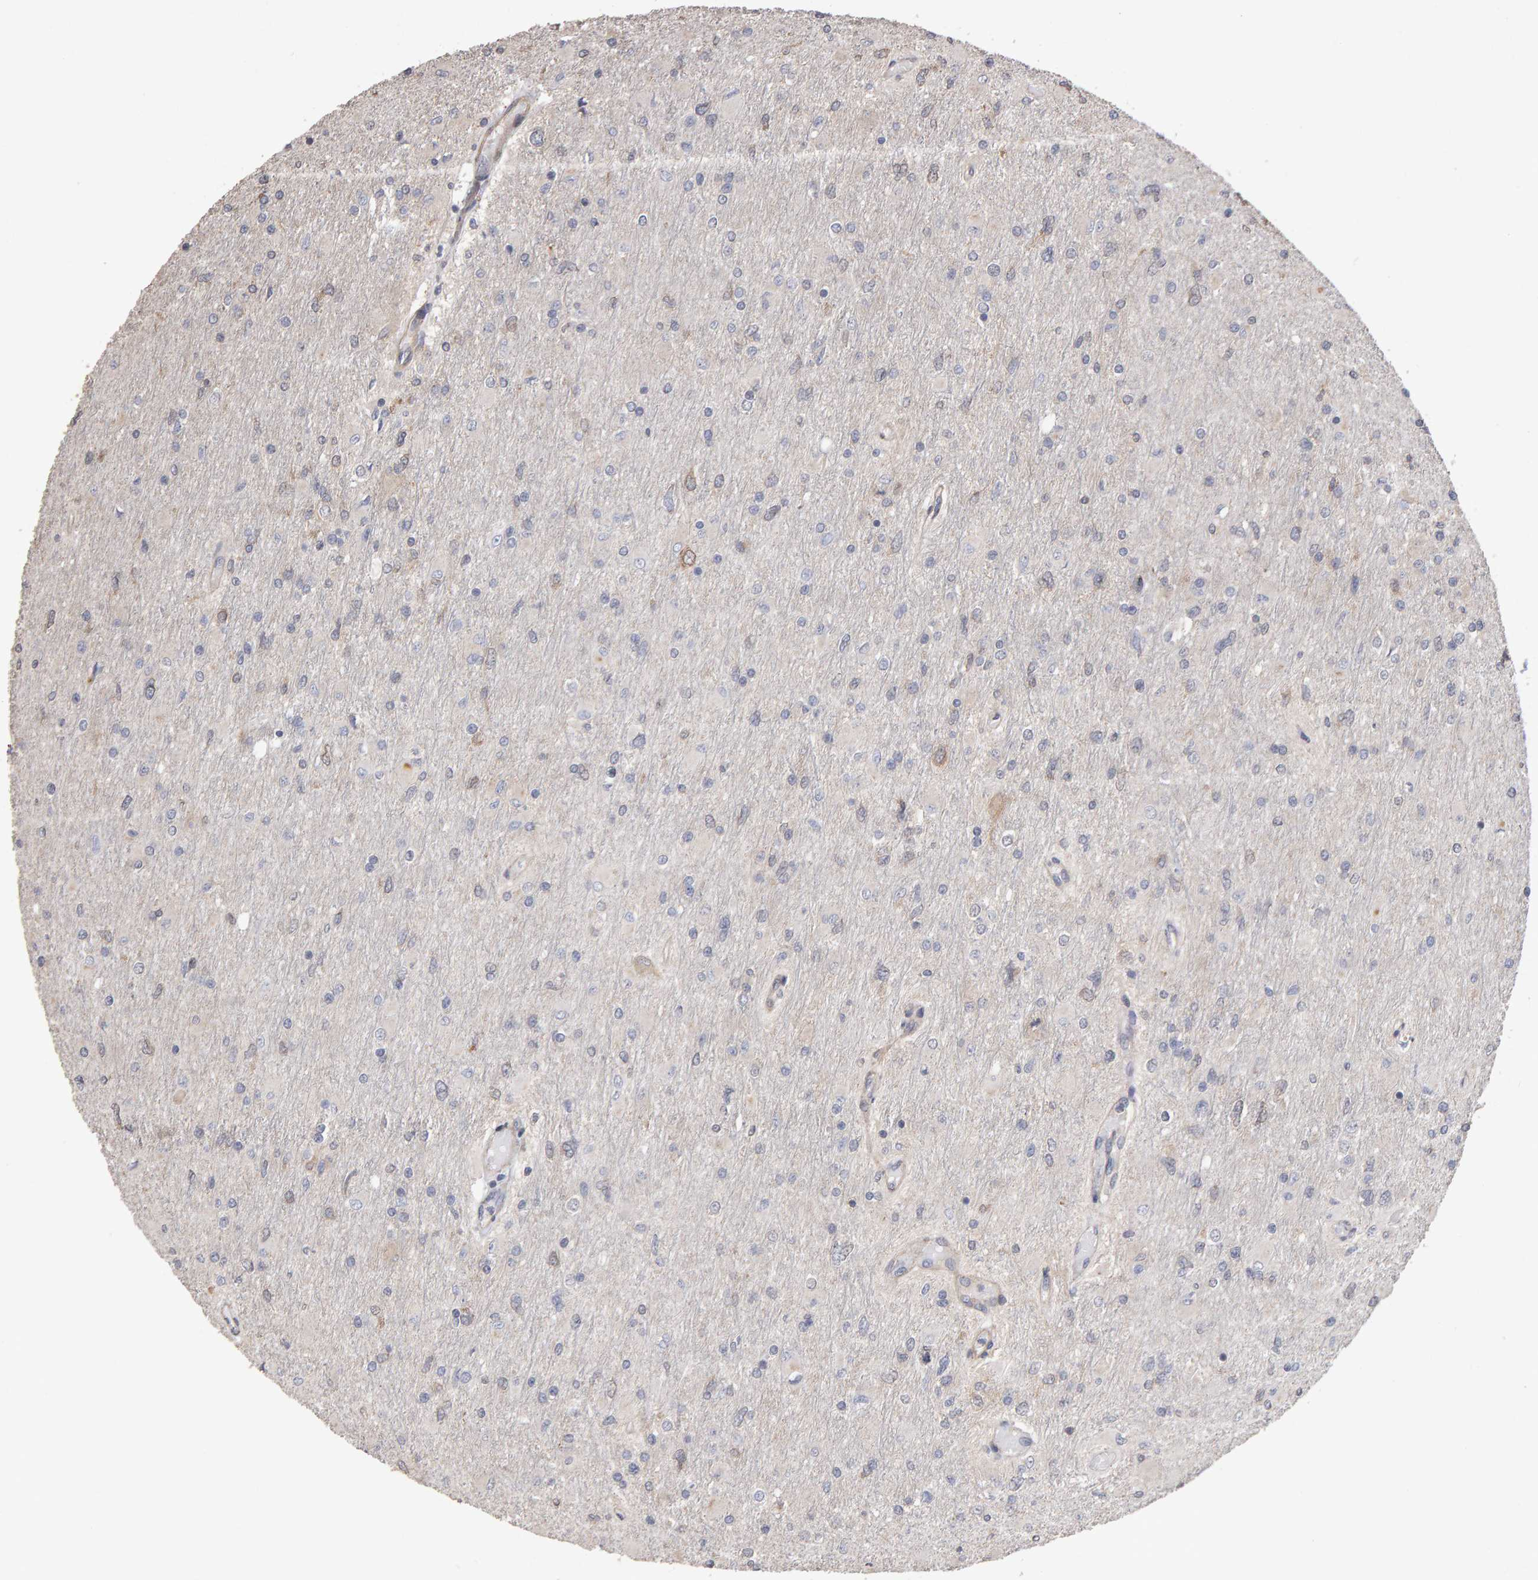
{"staining": {"intensity": "negative", "quantity": "none", "location": "none"}, "tissue": "glioma", "cell_type": "Tumor cells", "image_type": "cancer", "snomed": [{"axis": "morphology", "description": "Glioma, malignant, High grade"}, {"axis": "topography", "description": "Cerebral cortex"}], "caption": "Glioma stained for a protein using immunohistochemistry reveals no expression tumor cells.", "gene": "SCRIB", "patient": {"sex": "female", "age": 36}}